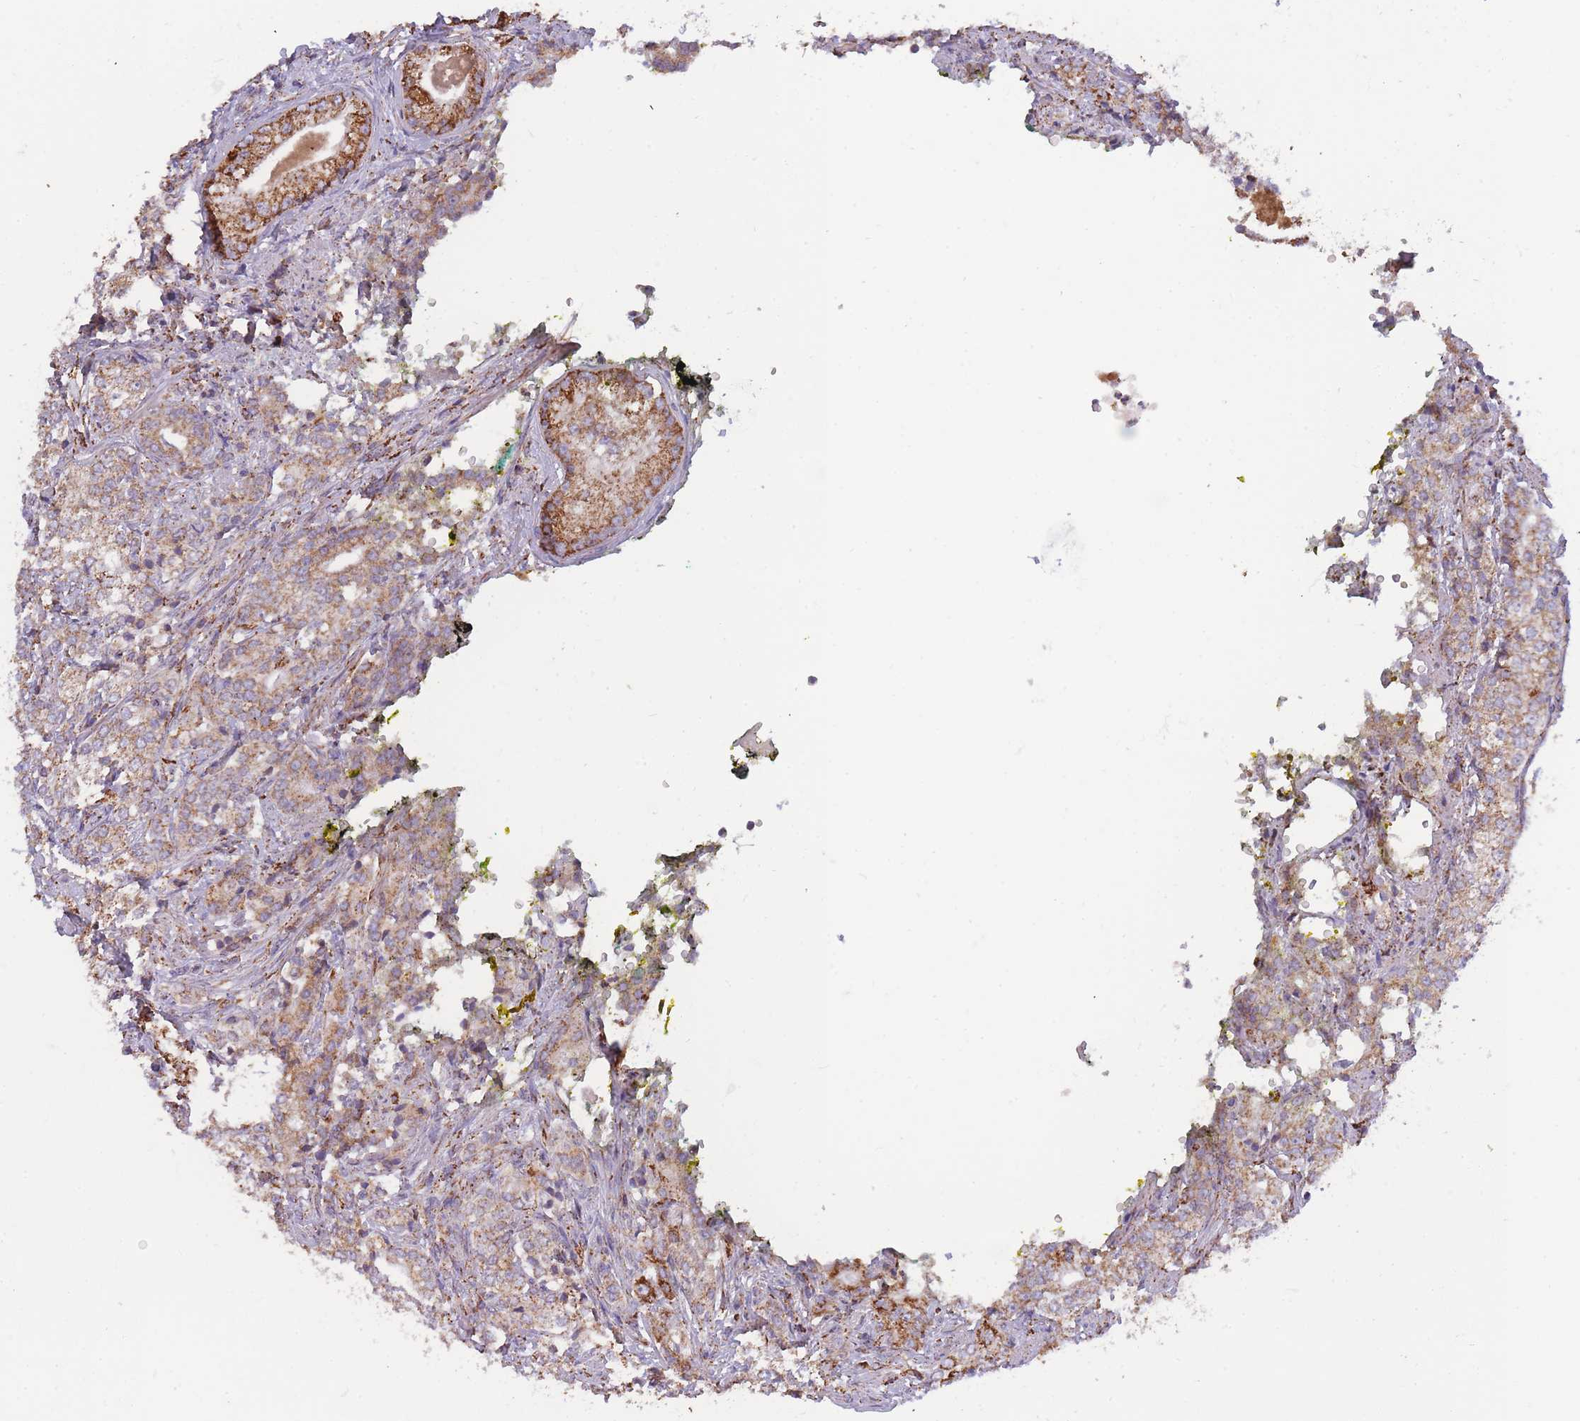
{"staining": {"intensity": "weak", "quantity": ">75%", "location": "cytoplasmic/membranous"}, "tissue": "prostate cancer", "cell_type": "Tumor cells", "image_type": "cancer", "snomed": [{"axis": "morphology", "description": "Adenocarcinoma, High grade"}, {"axis": "topography", "description": "Prostate"}], "caption": "IHC (DAB (3,3'-diaminobenzidine)) staining of human high-grade adenocarcinoma (prostate) shows weak cytoplasmic/membranous protein expression in about >75% of tumor cells.", "gene": "MRPL17", "patient": {"sex": "male", "age": 69}}